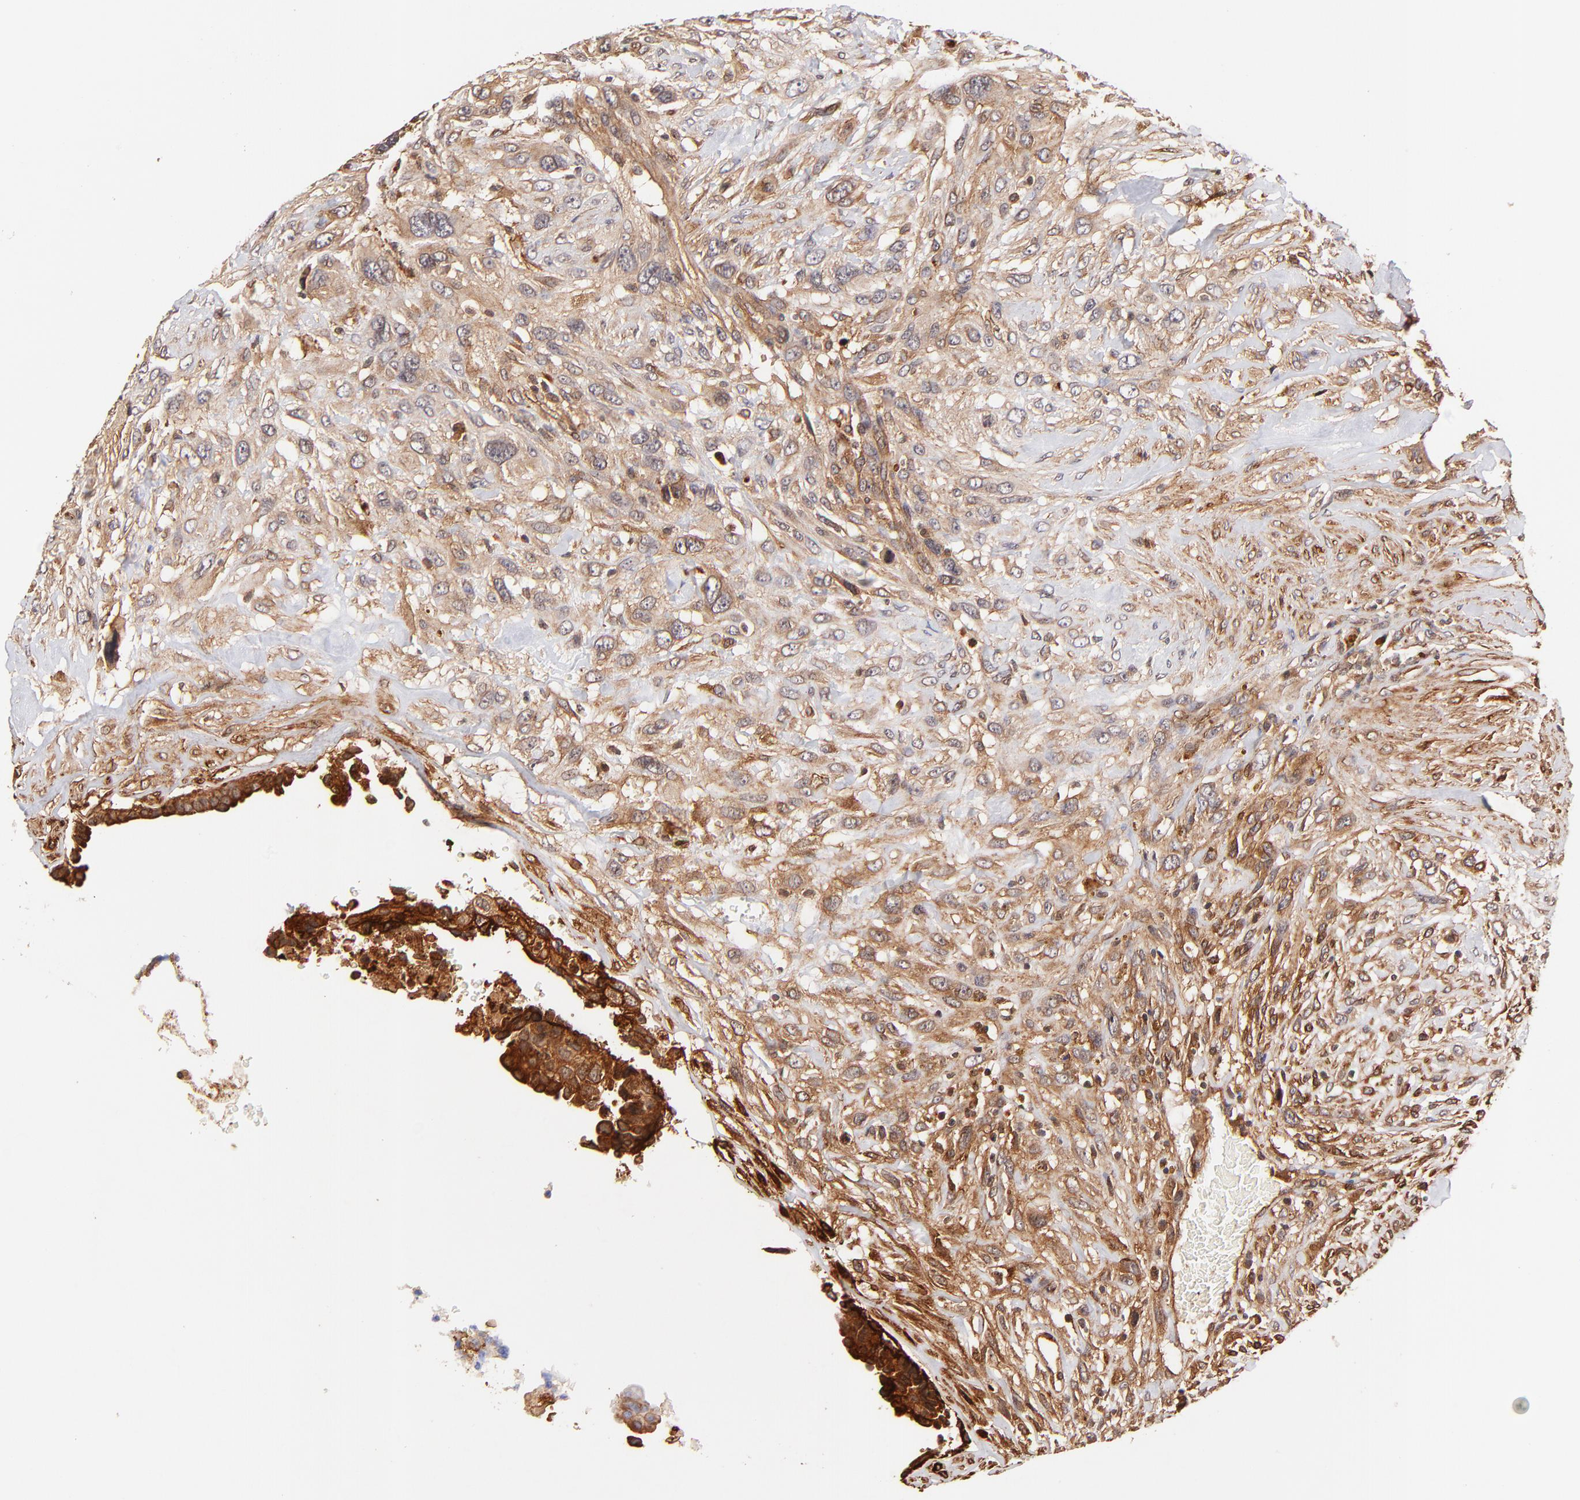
{"staining": {"intensity": "moderate", "quantity": ">75%", "location": "cytoplasmic/membranous"}, "tissue": "breast cancer", "cell_type": "Tumor cells", "image_type": "cancer", "snomed": [{"axis": "morphology", "description": "Neoplasm, malignant, NOS"}, {"axis": "topography", "description": "Breast"}], "caption": "Breast malignant neoplasm stained for a protein (brown) reveals moderate cytoplasmic/membranous positive staining in about >75% of tumor cells.", "gene": "ITGB1", "patient": {"sex": "female", "age": 50}}